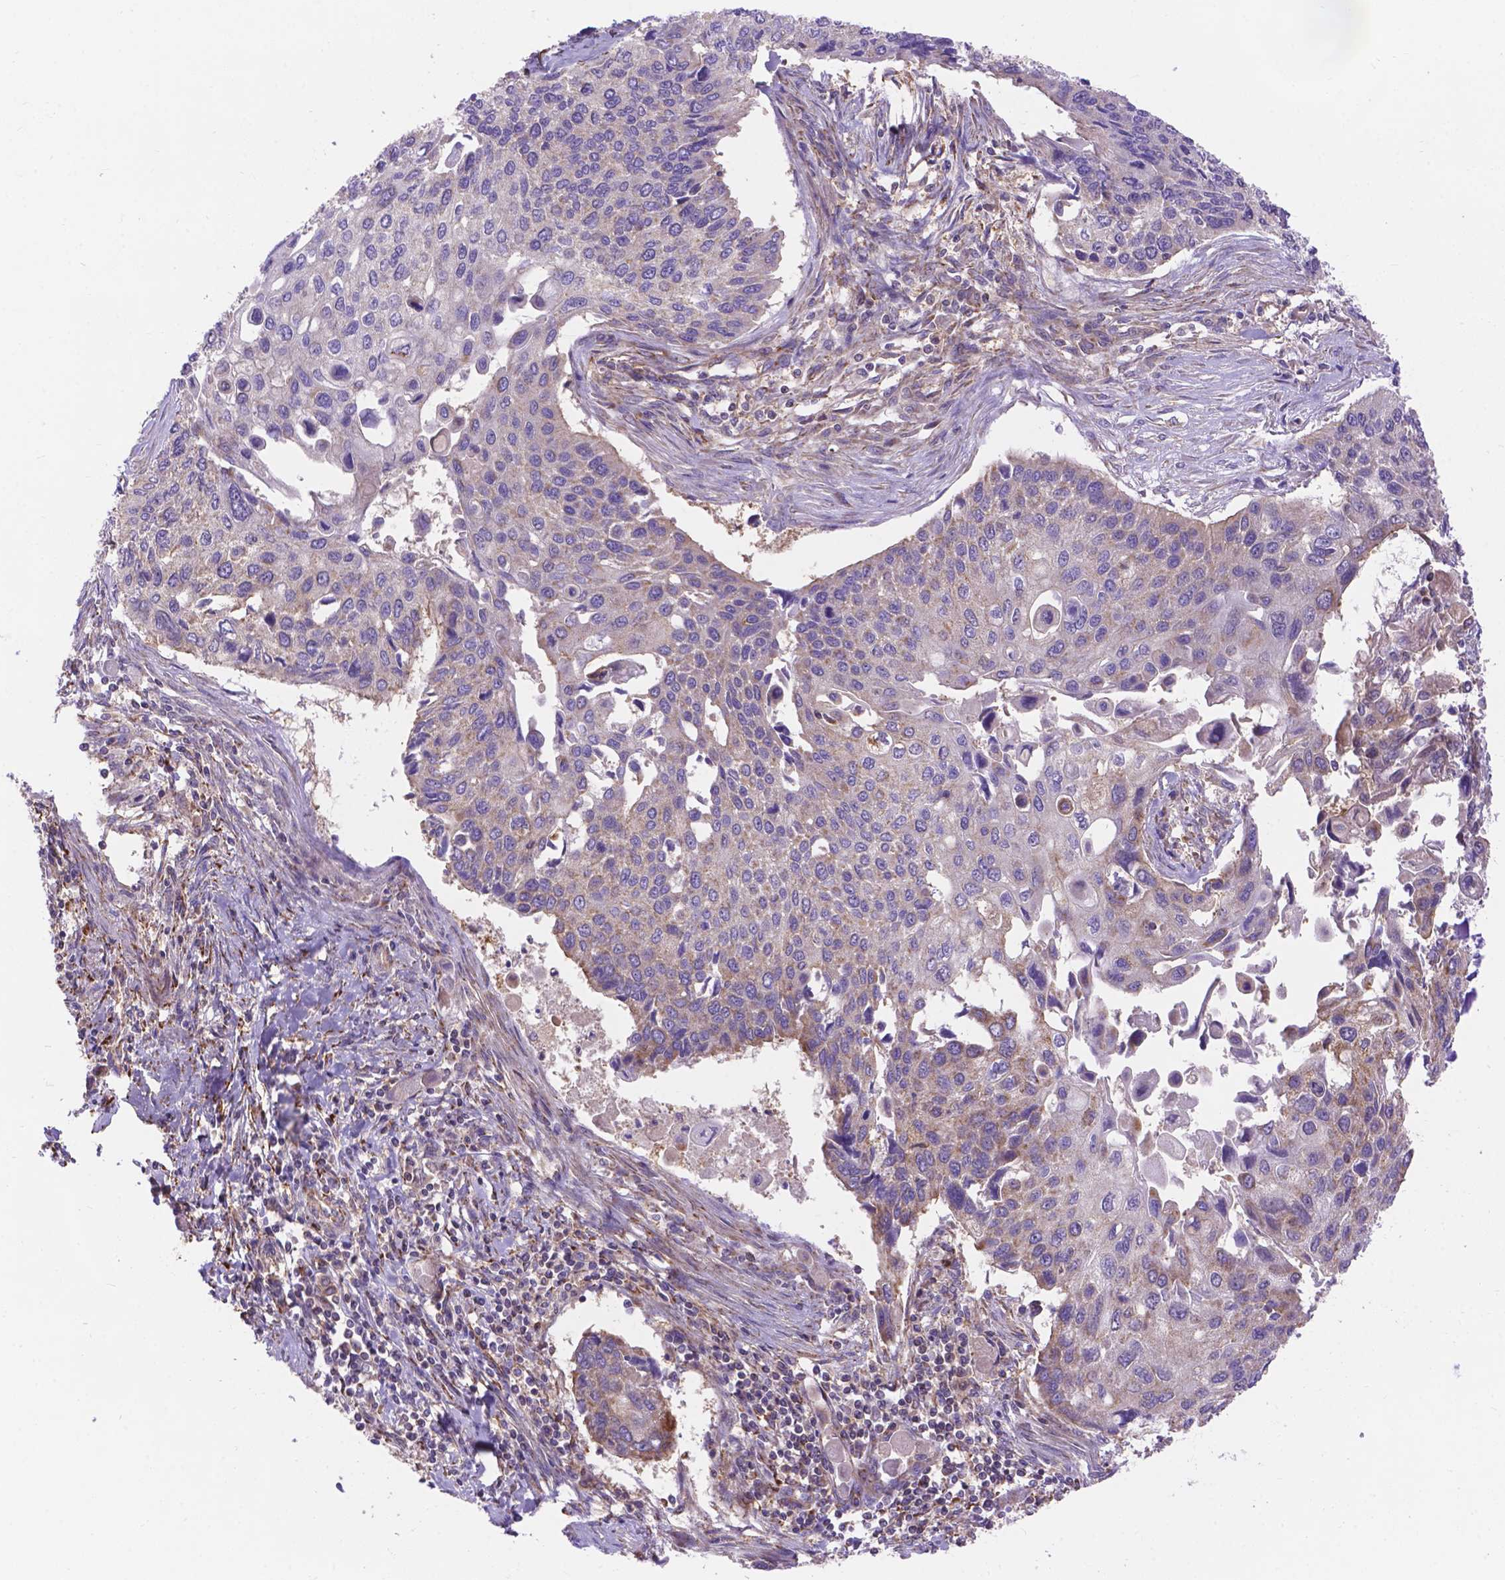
{"staining": {"intensity": "negative", "quantity": "none", "location": "none"}, "tissue": "lung cancer", "cell_type": "Tumor cells", "image_type": "cancer", "snomed": [{"axis": "morphology", "description": "Squamous cell carcinoma, NOS"}, {"axis": "morphology", "description": "Squamous cell carcinoma, metastatic, NOS"}, {"axis": "topography", "description": "Lung"}], "caption": "A photomicrograph of lung metastatic squamous cell carcinoma stained for a protein demonstrates no brown staining in tumor cells. The staining is performed using DAB brown chromogen with nuclei counter-stained in using hematoxylin.", "gene": "AK3", "patient": {"sex": "male", "age": 63}}